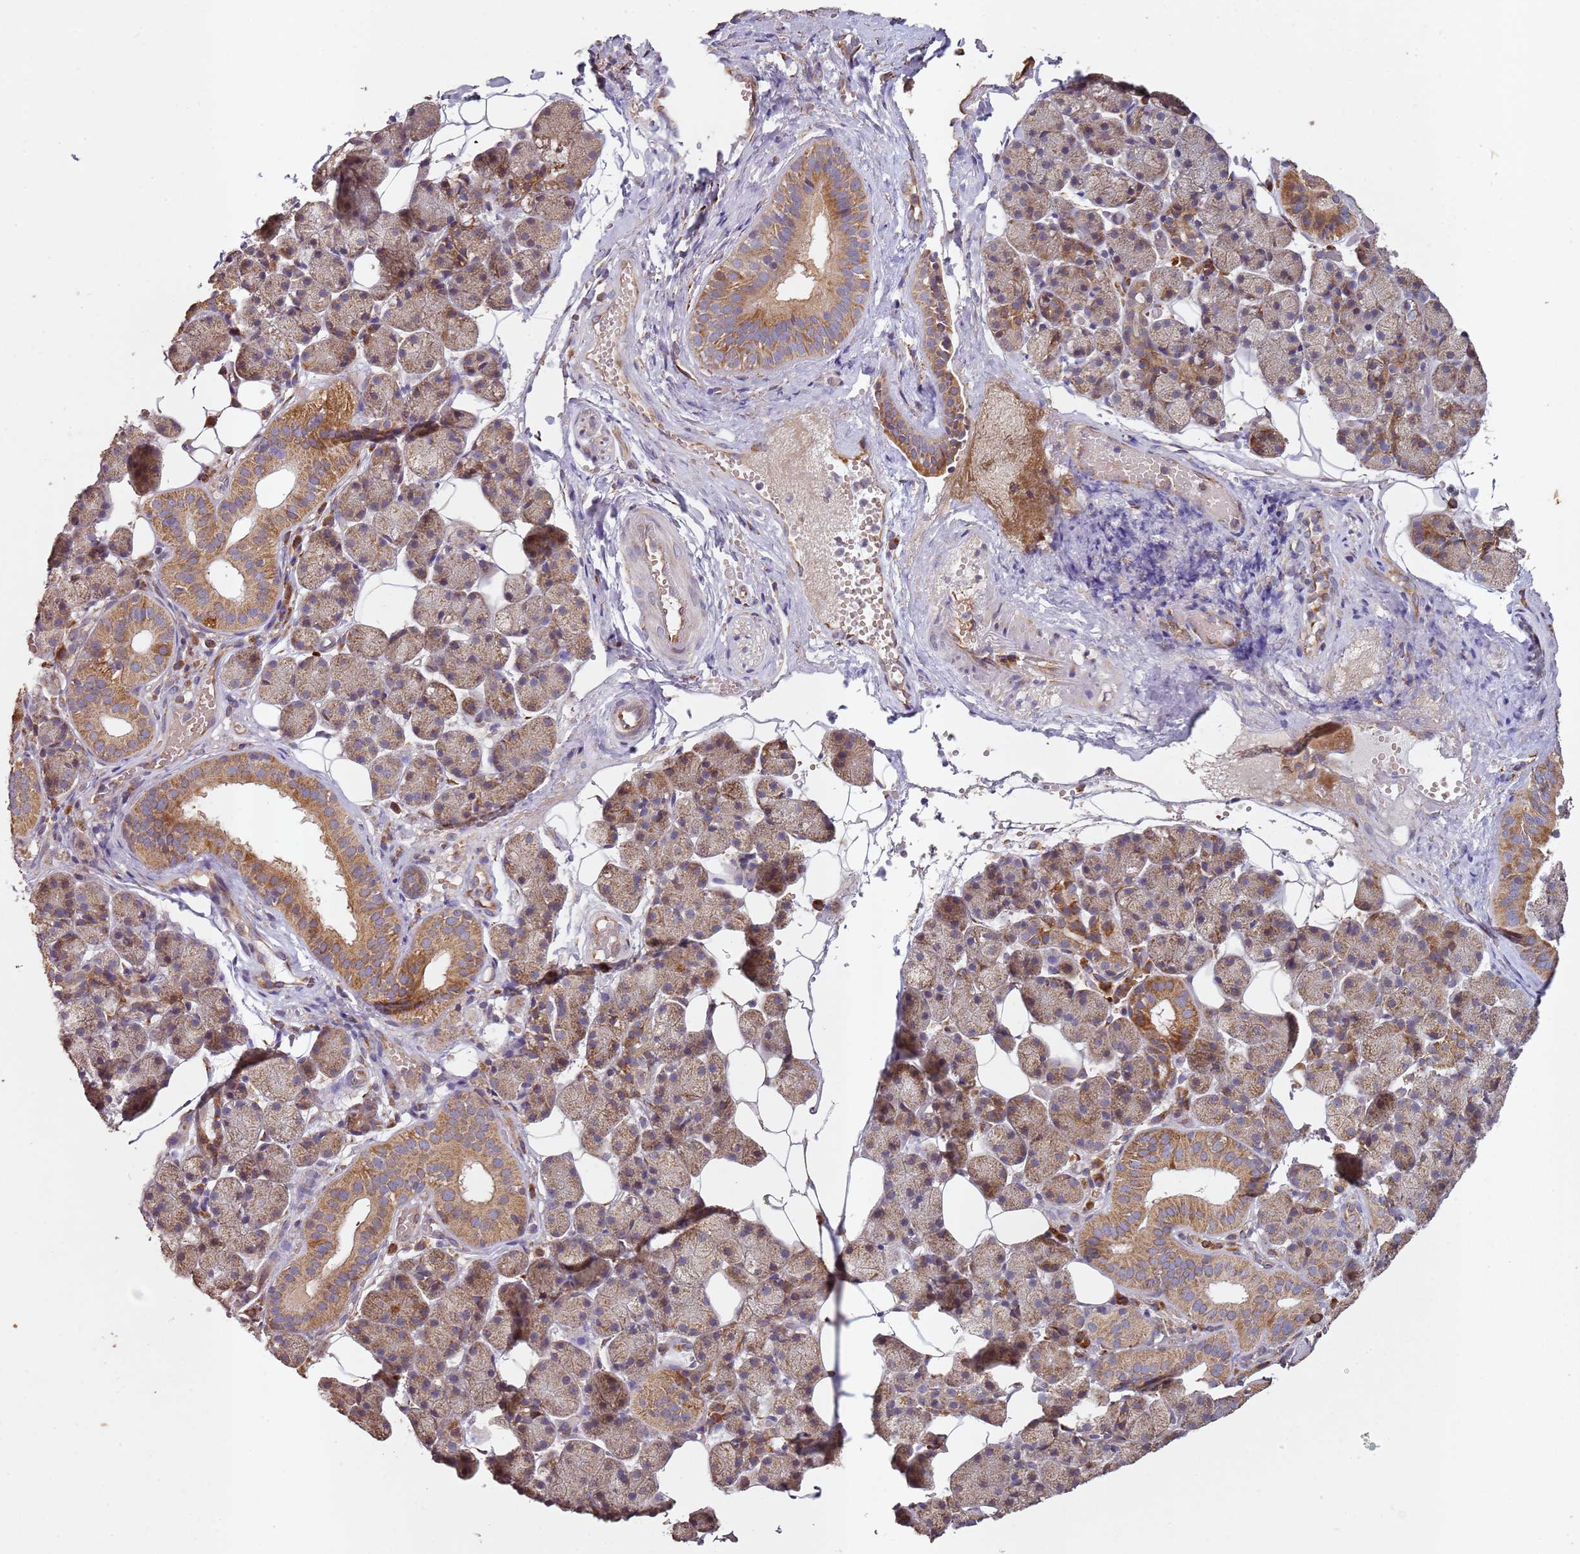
{"staining": {"intensity": "moderate", "quantity": ">75%", "location": "cytoplasmic/membranous"}, "tissue": "salivary gland", "cell_type": "Glandular cells", "image_type": "normal", "snomed": [{"axis": "morphology", "description": "Normal tissue, NOS"}, {"axis": "topography", "description": "Salivary gland"}], "caption": "Protein expression analysis of unremarkable human salivary gland reveals moderate cytoplasmic/membranous expression in approximately >75% of glandular cells.", "gene": "ARFRP1", "patient": {"sex": "female", "age": 33}}